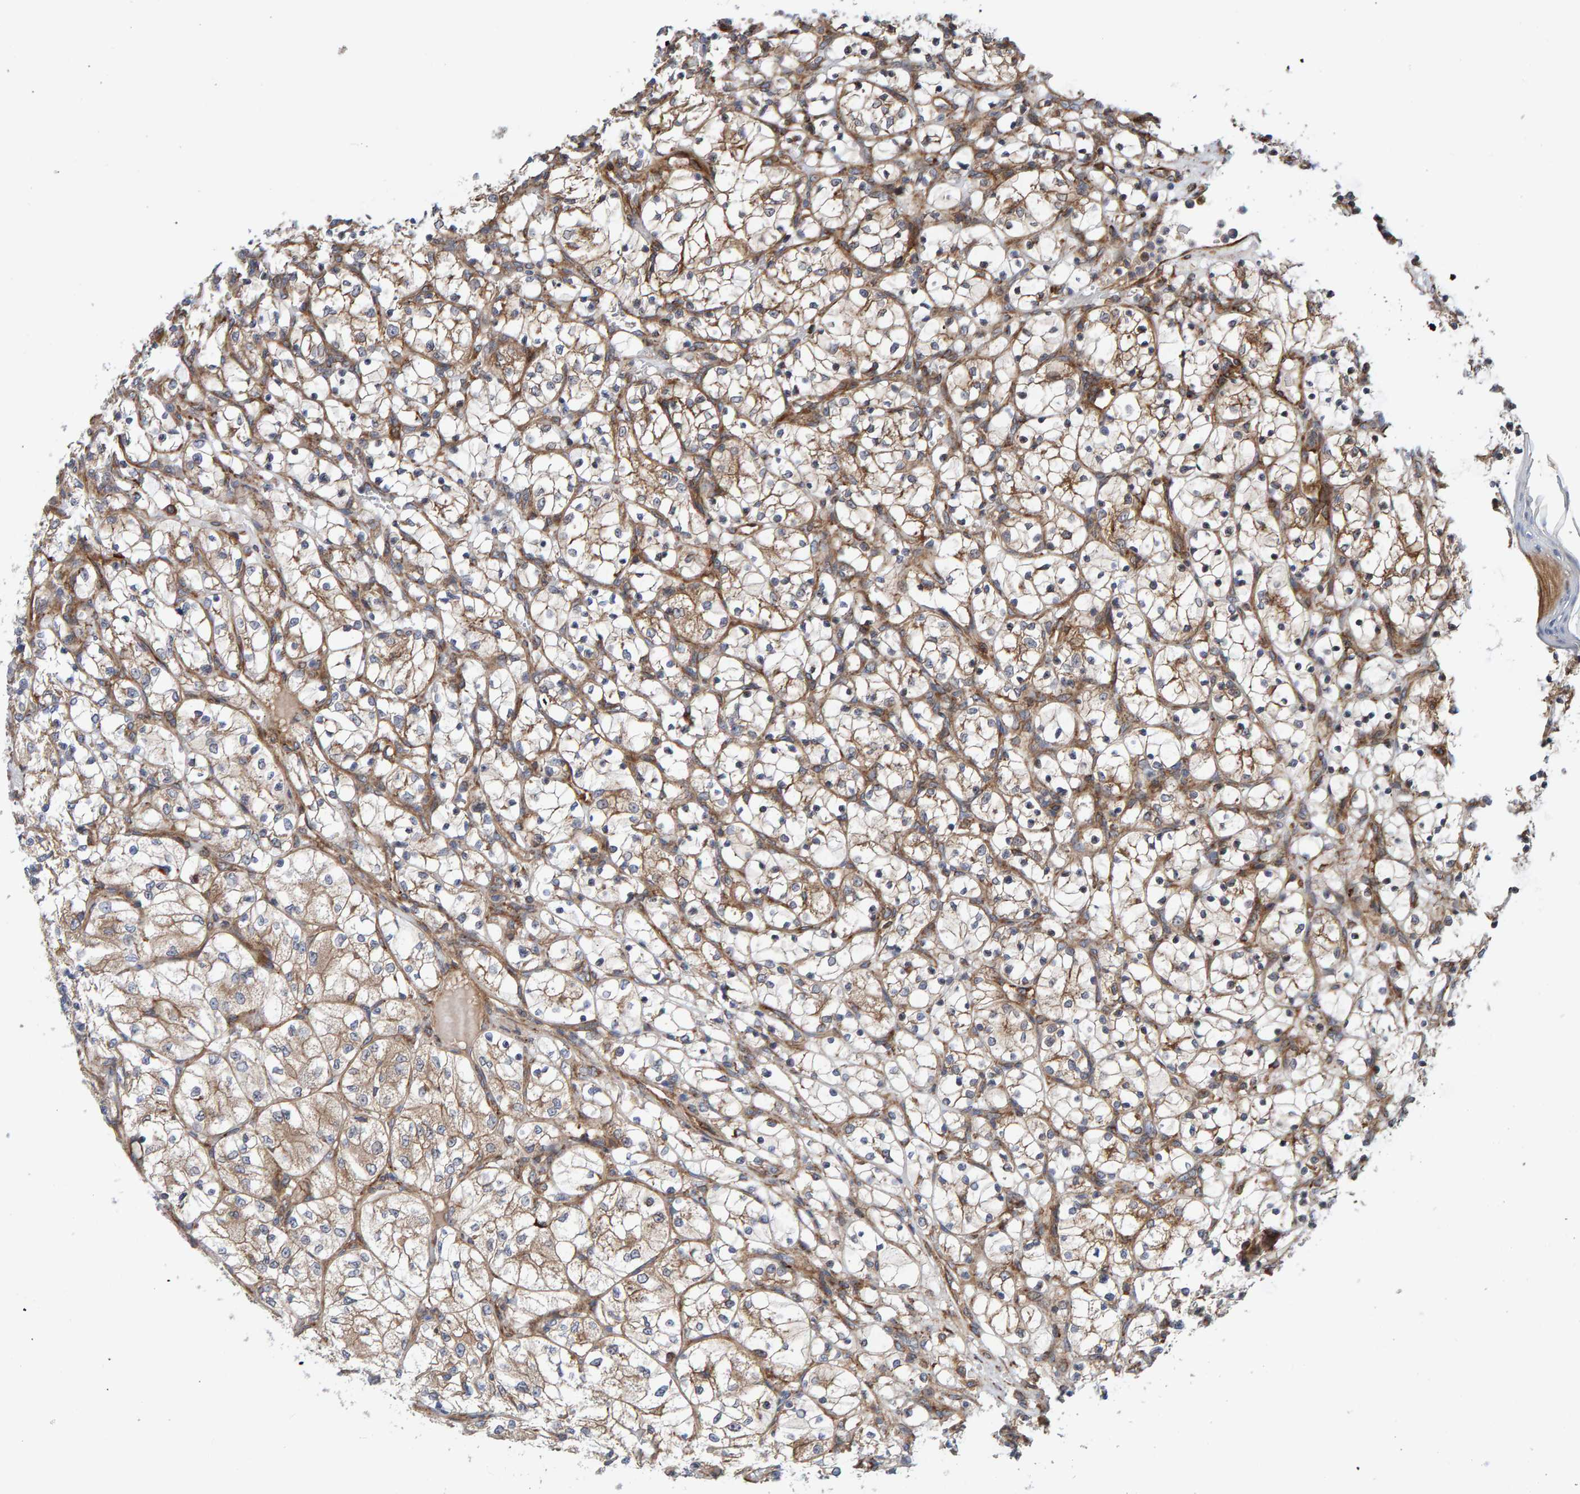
{"staining": {"intensity": "weak", "quantity": ">75%", "location": "cytoplasmic/membranous"}, "tissue": "renal cancer", "cell_type": "Tumor cells", "image_type": "cancer", "snomed": [{"axis": "morphology", "description": "Adenocarcinoma, NOS"}, {"axis": "topography", "description": "Kidney"}], "caption": "Immunohistochemistry of renal cancer (adenocarcinoma) shows low levels of weak cytoplasmic/membranous positivity in approximately >75% of tumor cells.", "gene": "KIAA0753", "patient": {"sex": "female", "age": 69}}